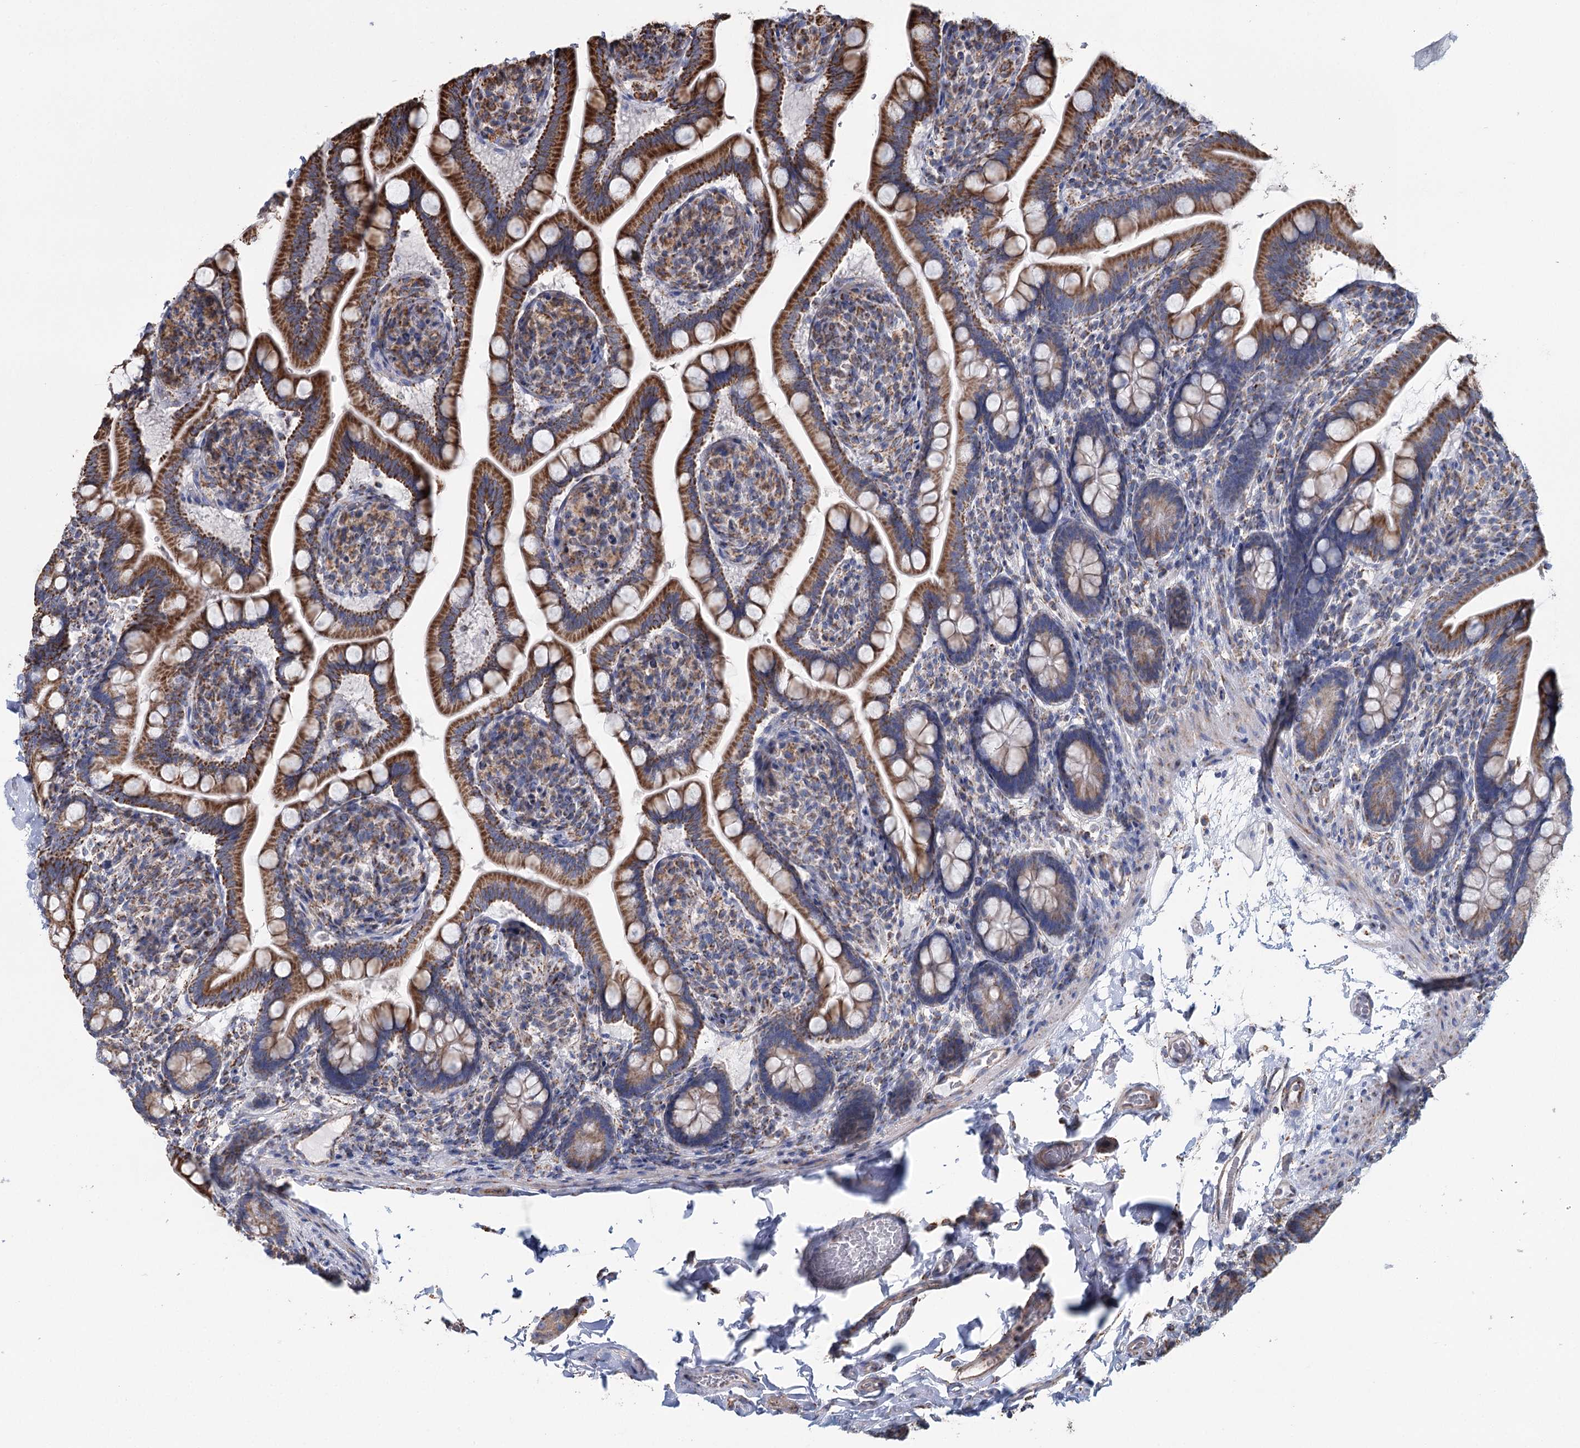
{"staining": {"intensity": "strong", "quantity": ">75%", "location": "cytoplasmic/membranous"}, "tissue": "small intestine", "cell_type": "Glandular cells", "image_type": "normal", "snomed": [{"axis": "morphology", "description": "Normal tissue, NOS"}, {"axis": "topography", "description": "Small intestine"}], "caption": "A high-resolution image shows IHC staining of benign small intestine, which demonstrates strong cytoplasmic/membranous positivity in about >75% of glandular cells.", "gene": "MRPL44", "patient": {"sex": "female", "age": 64}}